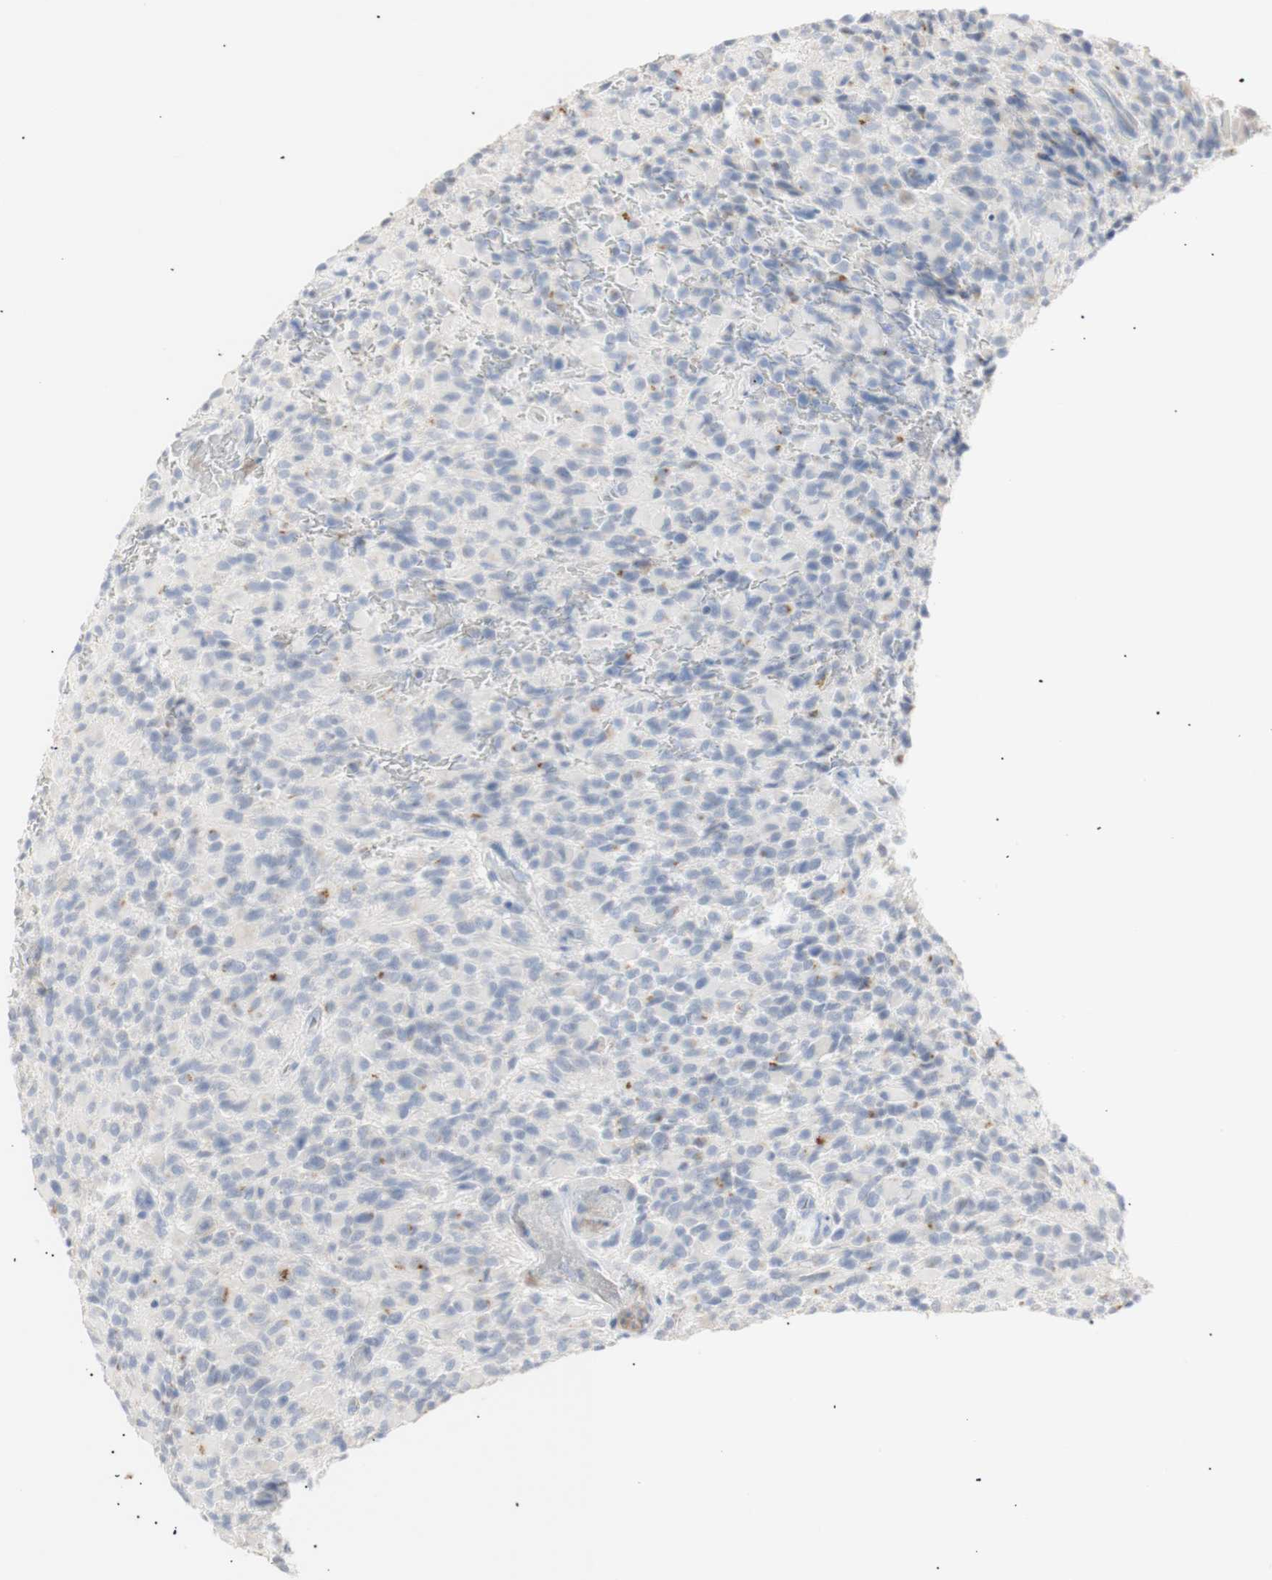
{"staining": {"intensity": "moderate", "quantity": "<25%", "location": "cytoplasmic/membranous"}, "tissue": "glioma", "cell_type": "Tumor cells", "image_type": "cancer", "snomed": [{"axis": "morphology", "description": "Glioma, malignant, High grade"}, {"axis": "topography", "description": "Brain"}], "caption": "Immunohistochemistry (IHC) (DAB) staining of malignant glioma (high-grade) displays moderate cytoplasmic/membranous protein expression in approximately <25% of tumor cells.", "gene": "B4GALNT3", "patient": {"sex": "male", "age": 71}}